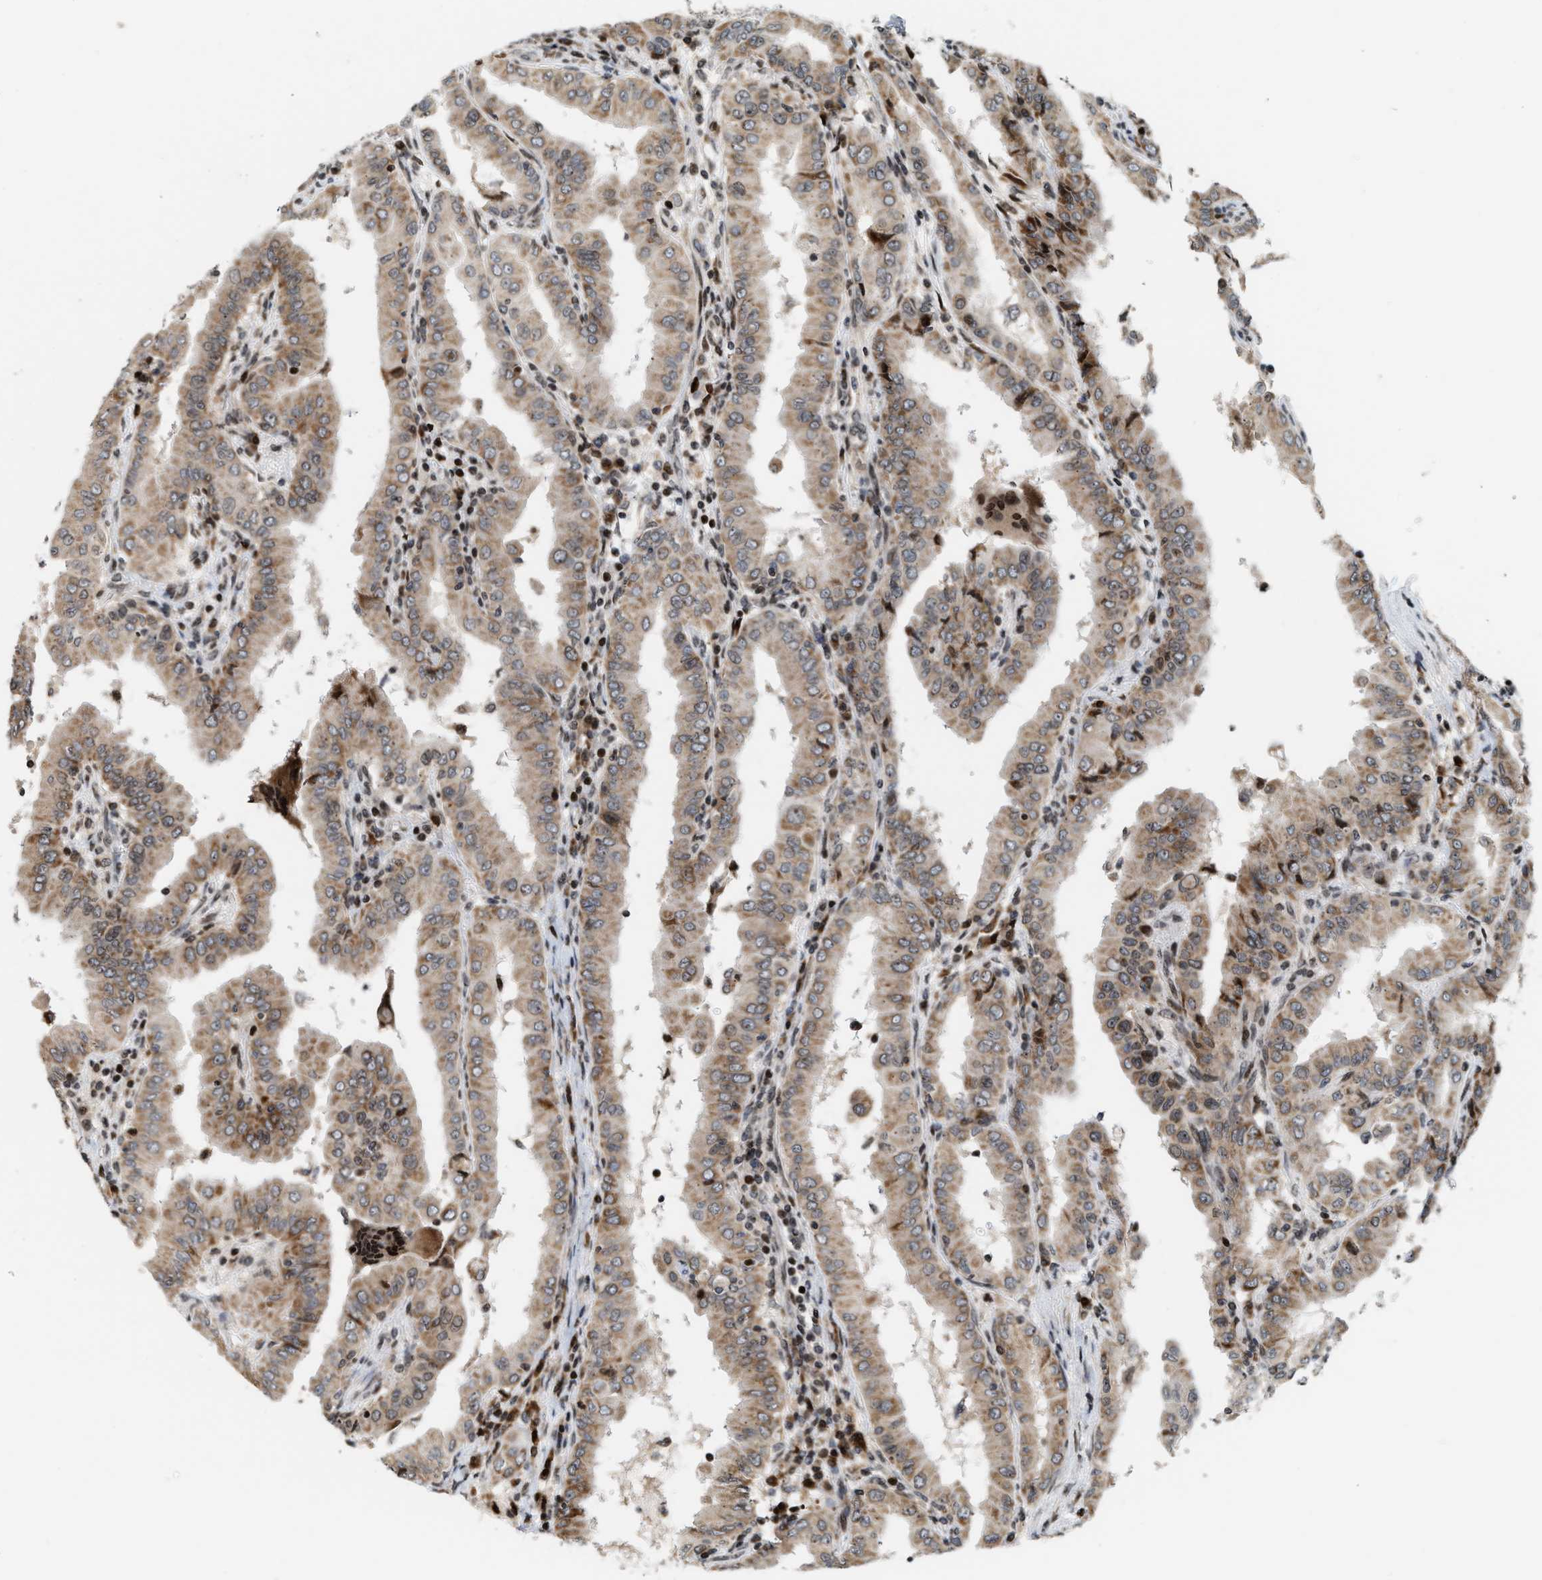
{"staining": {"intensity": "moderate", "quantity": ">75%", "location": "cytoplasmic/membranous"}, "tissue": "thyroid cancer", "cell_type": "Tumor cells", "image_type": "cancer", "snomed": [{"axis": "morphology", "description": "Papillary adenocarcinoma, NOS"}, {"axis": "topography", "description": "Thyroid gland"}], "caption": "A photomicrograph of papillary adenocarcinoma (thyroid) stained for a protein displays moderate cytoplasmic/membranous brown staining in tumor cells.", "gene": "PDZD2", "patient": {"sex": "male", "age": 33}}